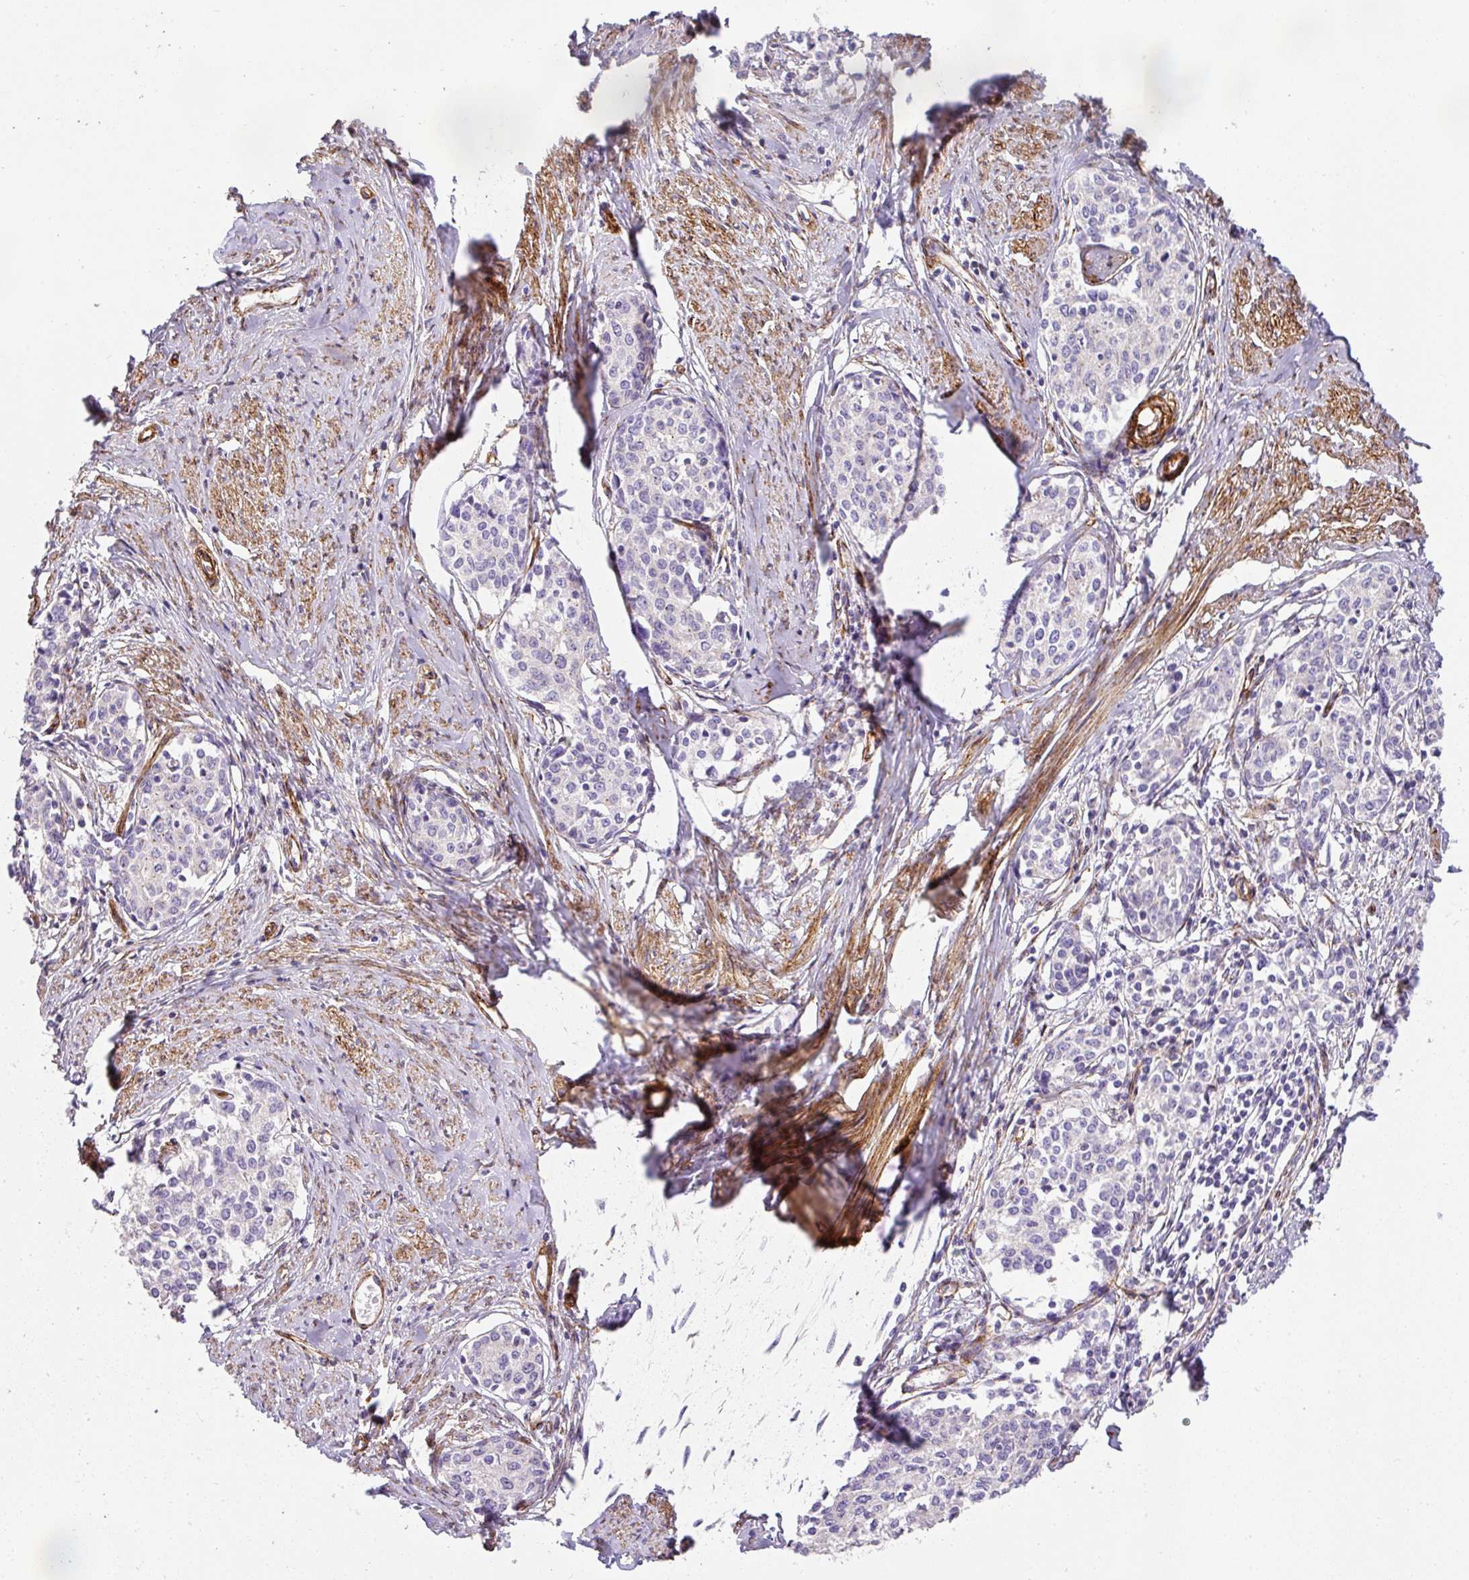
{"staining": {"intensity": "negative", "quantity": "none", "location": "none"}, "tissue": "cervical cancer", "cell_type": "Tumor cells", "image_type": "cancer", "snomed": [{"axis": "morphology", "description": "Squamous cell carcinoma, NOS"}, {"axis": "morphology", "description": "Adenocarcinoma, NOS"}, {"axis": "topography", "description": "Cervix"}], "caption": "Cervical cancer (adenocarcinoma) was stained to show a protein in brown. There is no significant staining in tumor cells.", "gene": "SLC25A17", "patient": {"sex": "female", "age": 52}}